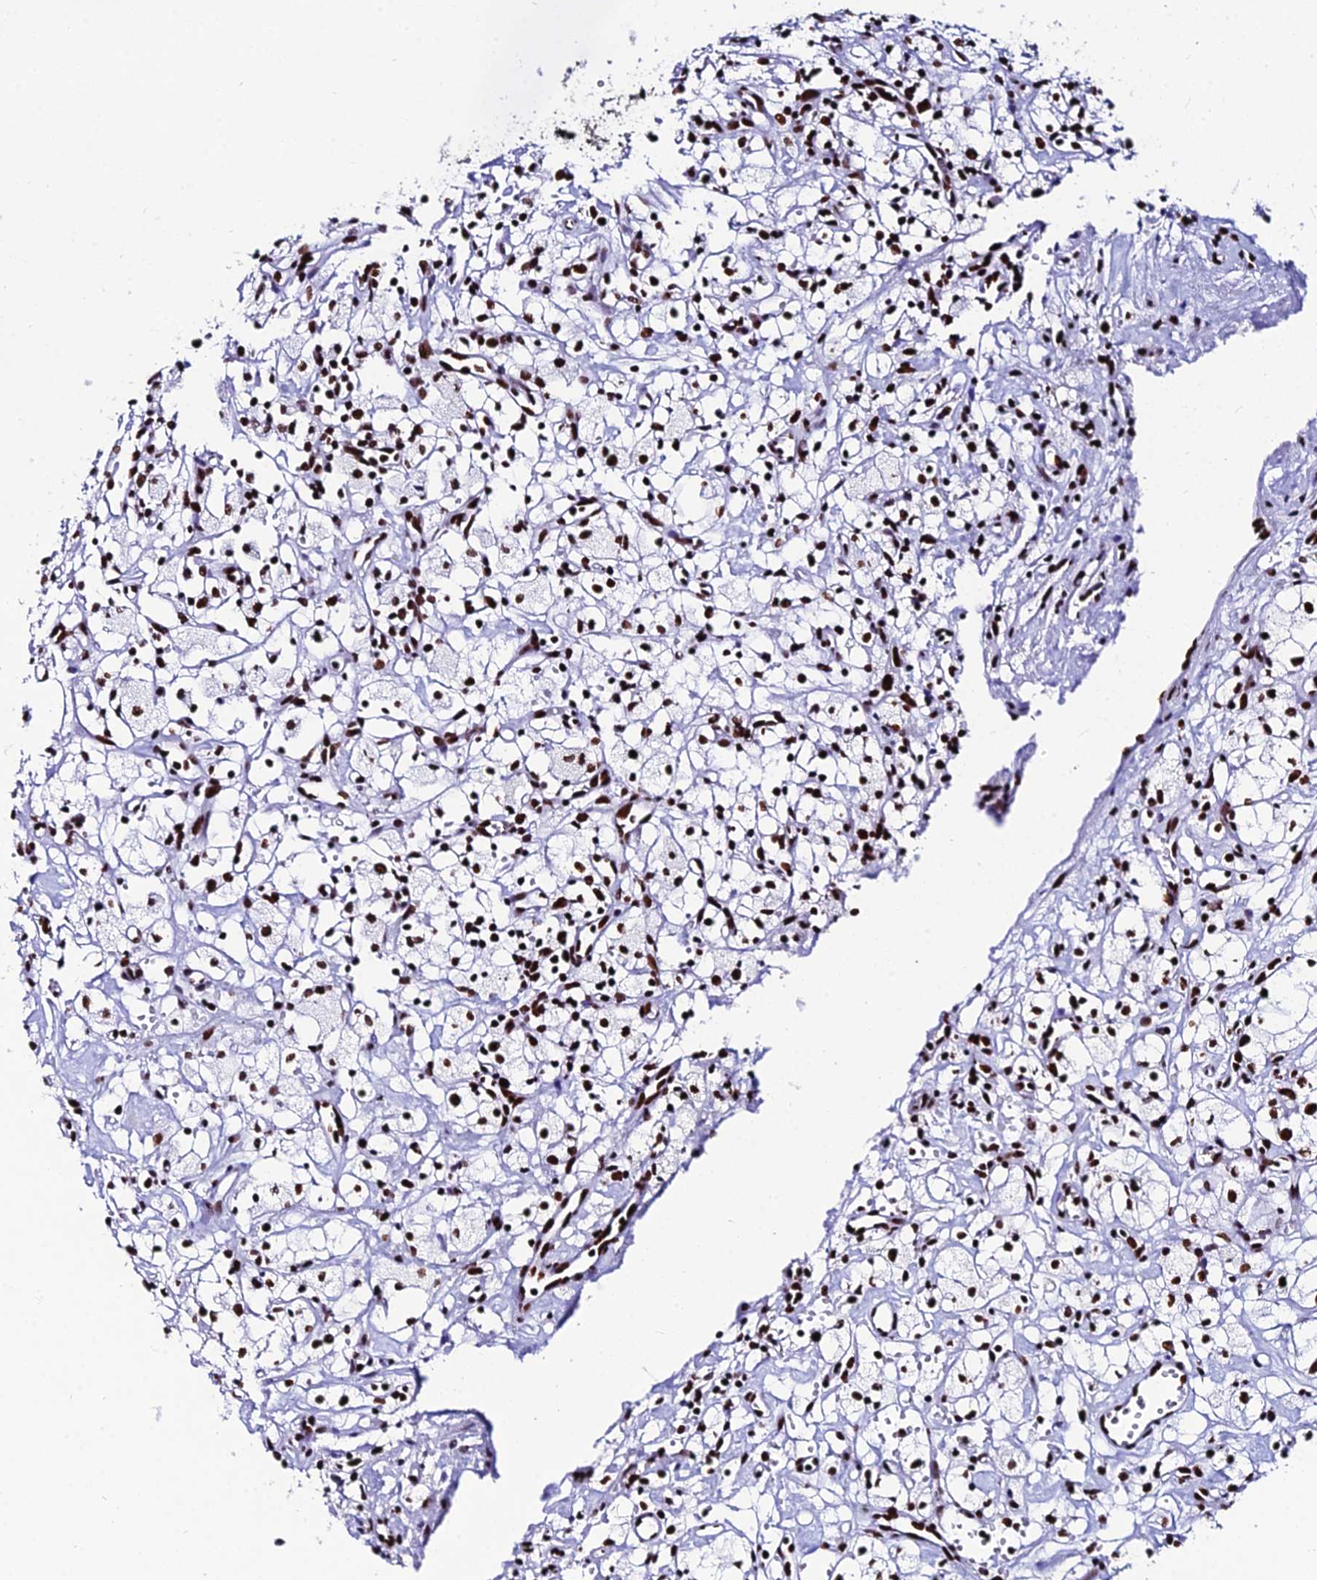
{"staining": {"intensity": "strong", "quantity": ">75%", "location": "nuclear"}, "tissue": "renal cancer", "cell_type": "Tumor cells", "image_type": "cancer", "snomed": [{"axis": "morphology", "description": "Adenocarcinoma, NOS"}, {"axis": "topography", "description": "Kidney"}], "caption": "Tumor cells demonstrate strong nuclear expression in about >75% of cells in adenocarcinoma (renal).", "gene": "HNRNPH1", "patient": {"sex": "male", "age": 59}}